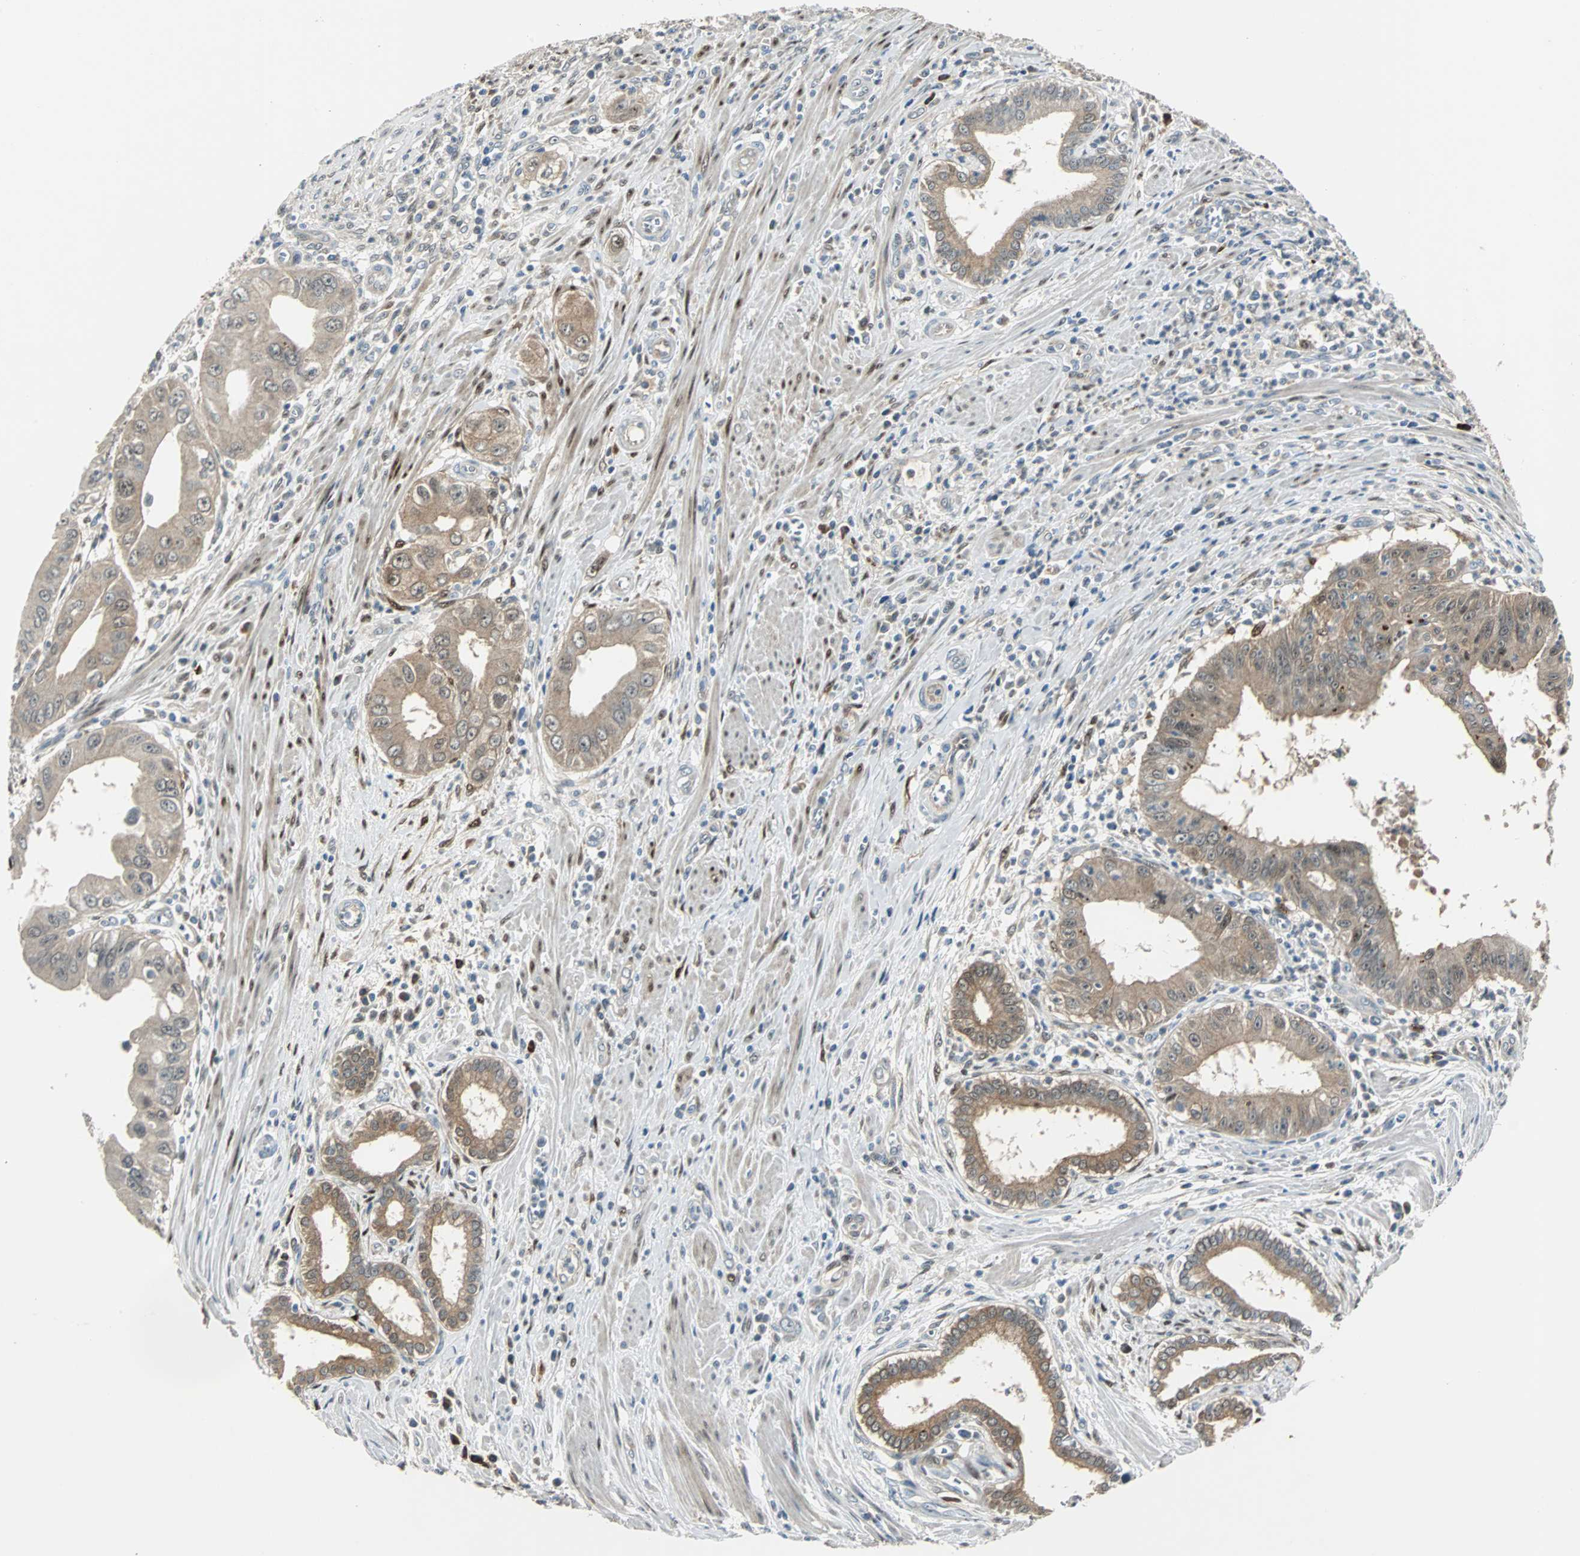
{"staining": {"intensity": "moderate", "quantity": ">75%", "location": "cytoplasmic/membranous"}, "tissue": "pancreatic cancer", "cell_type": "Tumor cells", "image_type": "cancer", "snomed": [{"axis": "morphology", "description": "Normal tissue, NOS"}, {"axis": "topography", "description": "Lymph node"}], "caption": "This is a photomicrograph of immunohistochemistry staining of pancreatic cancer, which shows moderate staining in the cytoplasmic/membranous of tumor cells.", "gene": "FHL2", "patient": {"sex": "male", "age": 50}}